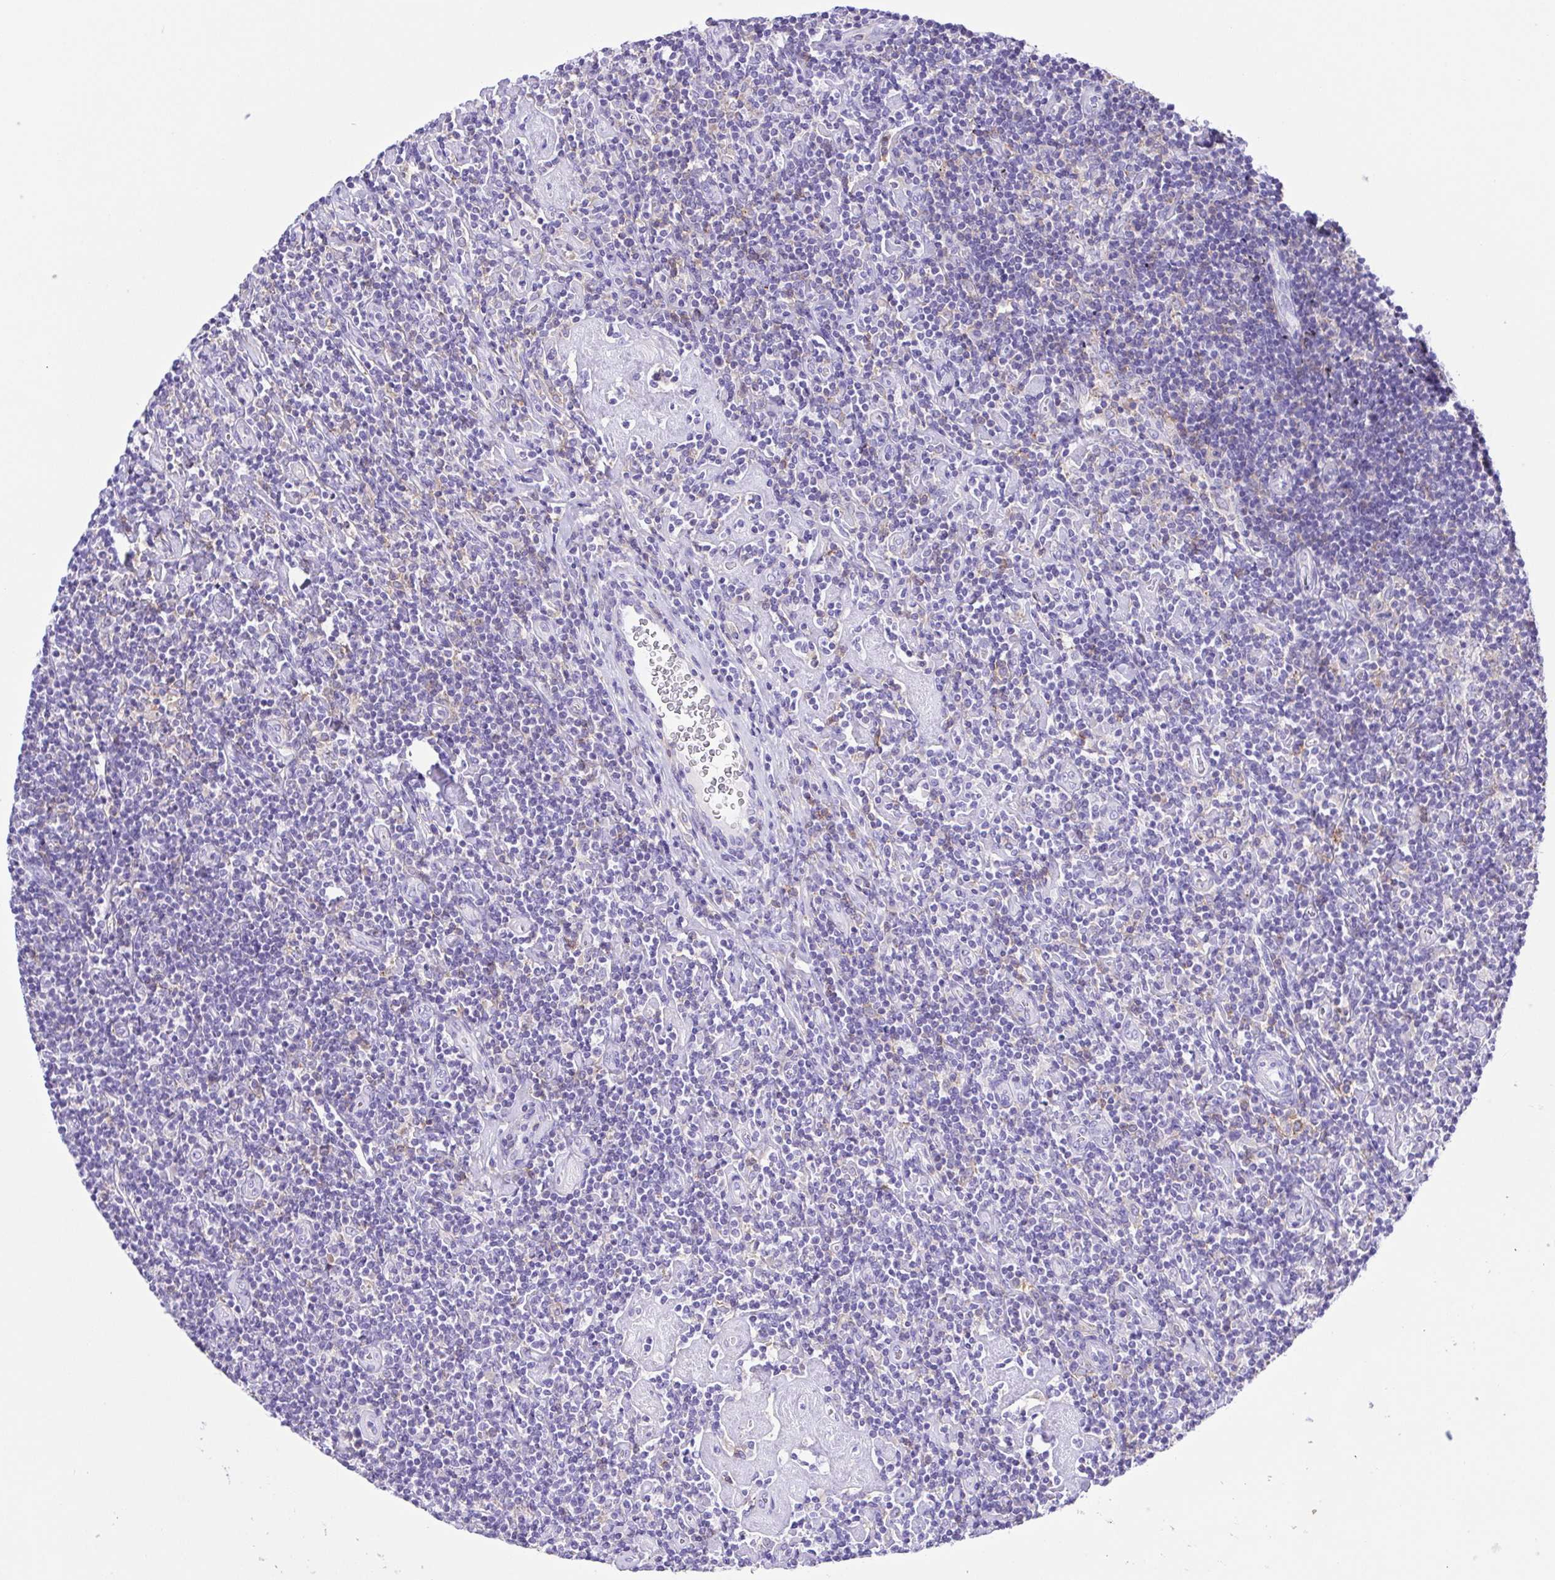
{"staining": {"intensity": "negative", "quantity": "none", "location": "none"}, "tissue": "lymphoma", "cell_type": "Tumor cells", "image_type": "cancer", "snomed": [{"axis": "morphology", "description": "Hodgkin's disease, NOS"}, {"axis": "topography", "description": "Lymph node"}], "caption": "A micrograph of Hodgkin's disease stained for a protein demonstrates no brown staining in tumor cells.", "gene": "CD72", "patient": {"sex": "male", "age": 40}}